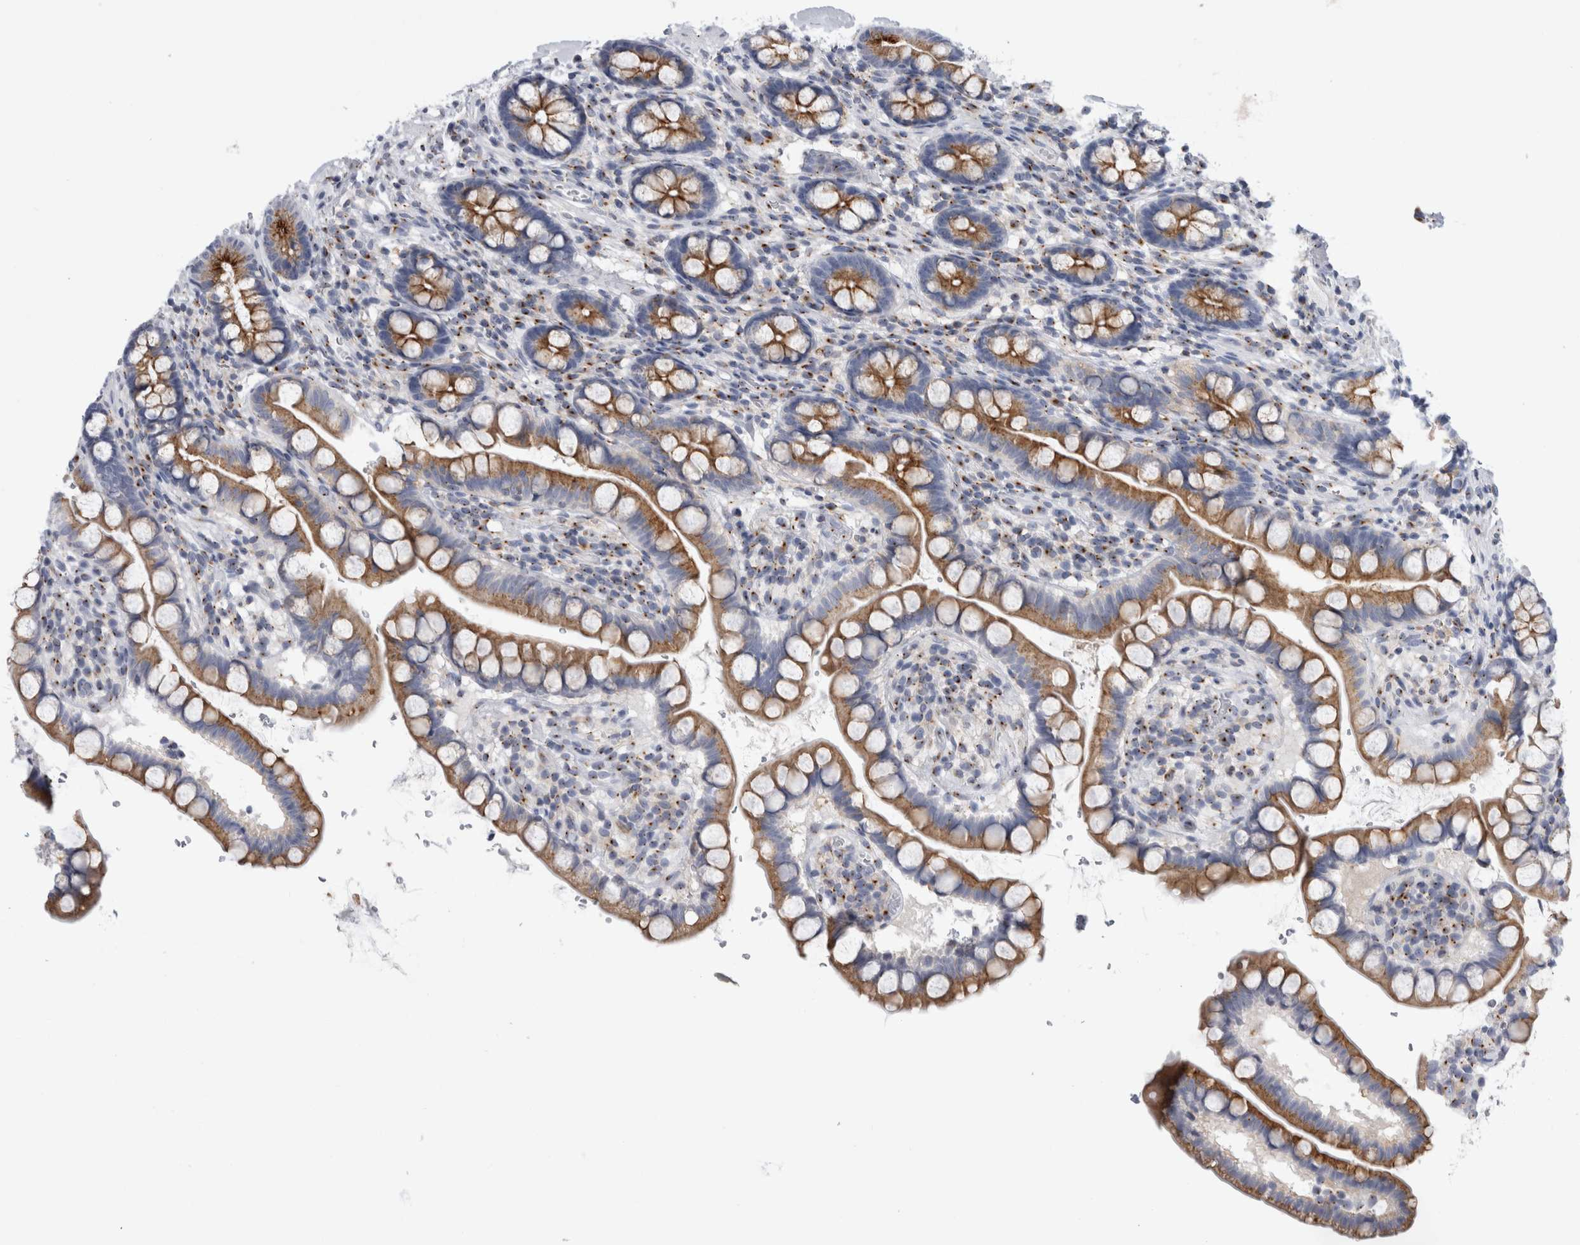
{"staining": {"intensity": "moderate", "quantity": "25%-75%", "location": "cytoplasmic/membranous"}, "tissue": "small intestine", "cell_type": "Glandular cells", "image_type": "normal", "snomed": [{"axis": "morphology", "description": "Normal tissue, NOS"}, {"axis": "topography", "description": "Smooth muscle"}, {"axis": "topography", "description": "Small intestine"}], "caption": "Immunohistochemical staining of benign small intestine reveals 25%-75% levels of moderate cytoplasmic/membranous protein expression in approximately 25%-75% of glandular cells.", "gene": "AKAP9", "patient": {"sex": "female", "age": 84}}